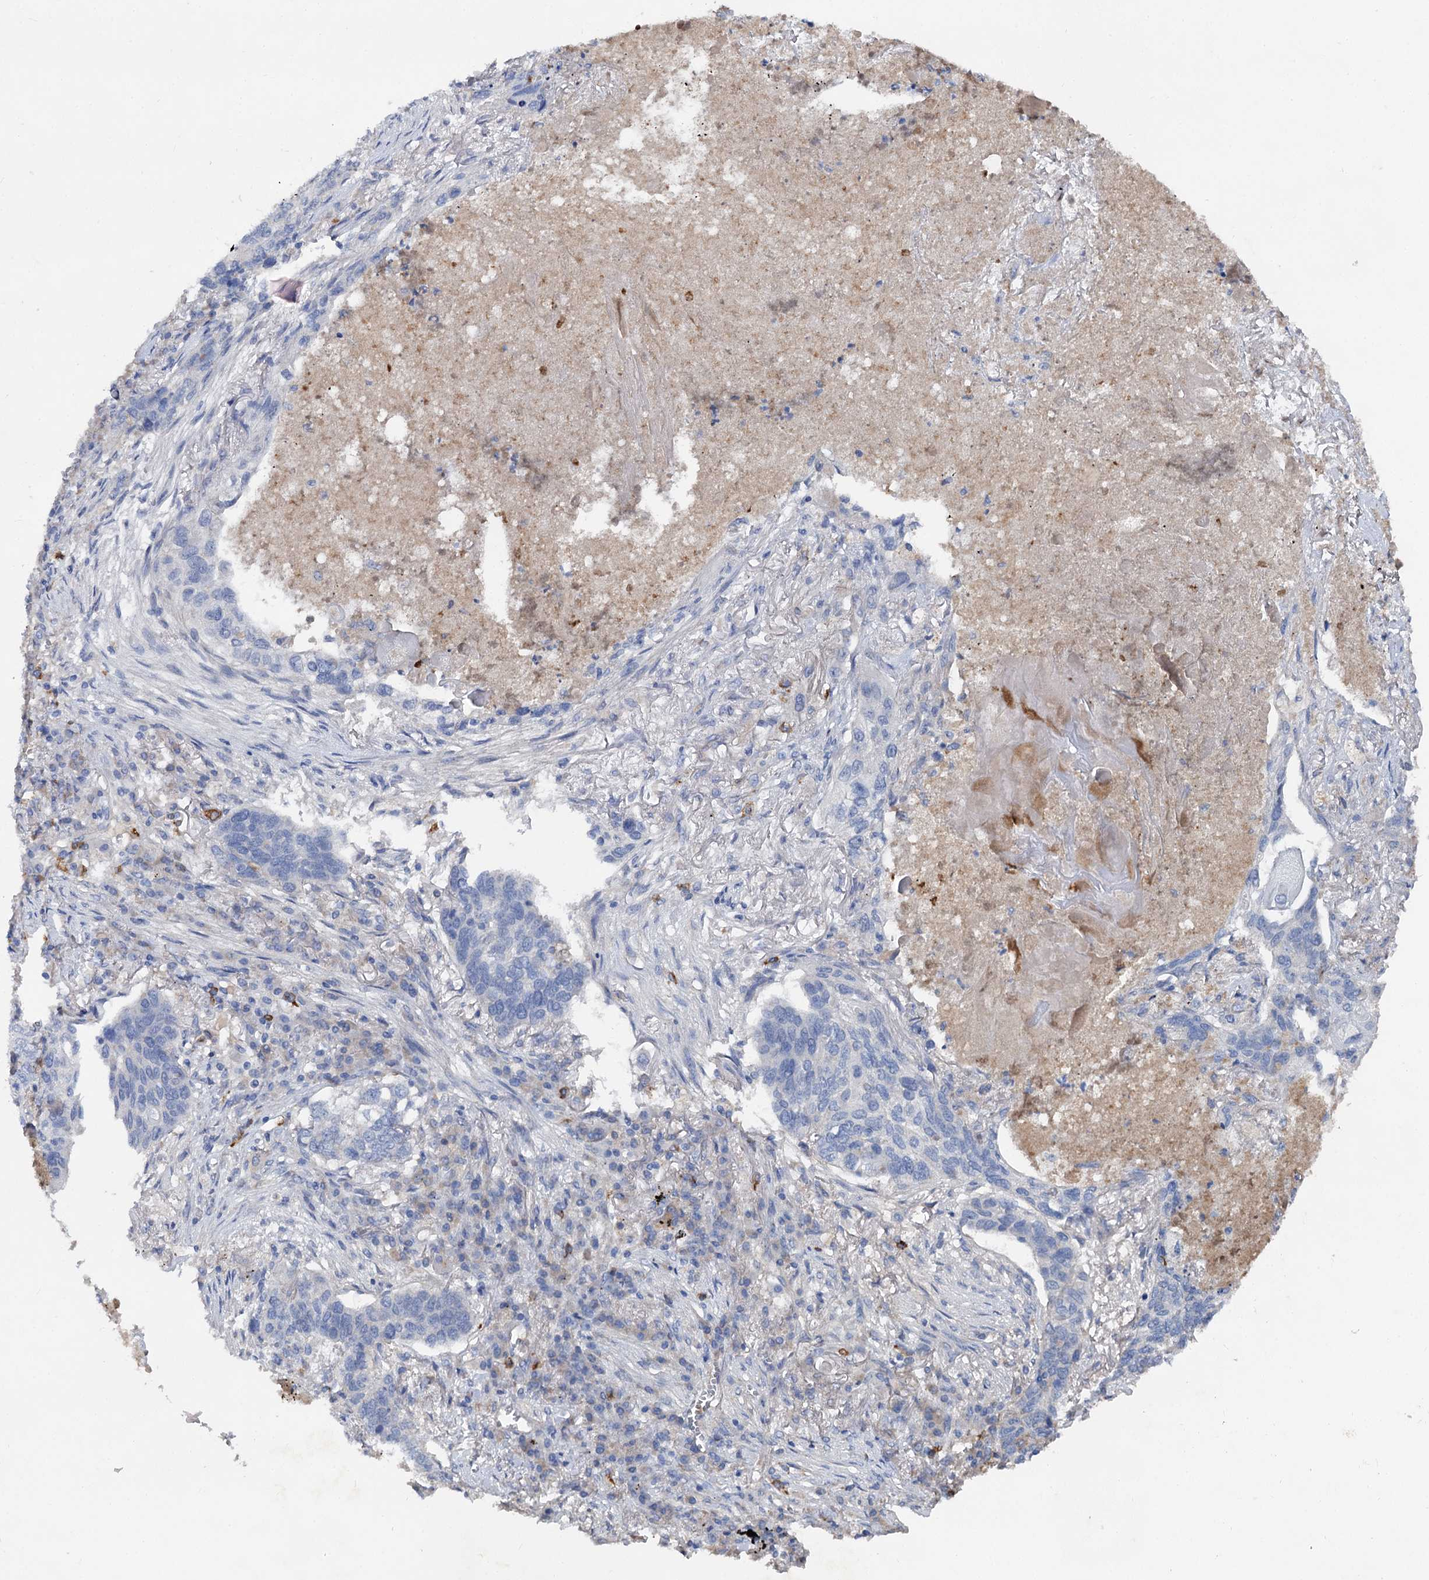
{"staining": {"intensity": "negative", "quantity": "none", "location": "none"}, "tissue": "lung cancer", "cell_type": "Tumor cells", "image_type": "cancer", "snomed": [{"axis": "morphology", "description": "Squamous cell carcinoma, NOS"}, {"axis": "topography", "description": "Lung"}], "caption": "Histopathology image shows no protein staining in tumor cells of lung cancer (squamous cell carcinoma) tissue.", "gene": "HVCN1", "patient": {"sex": "female", "age": 63}}